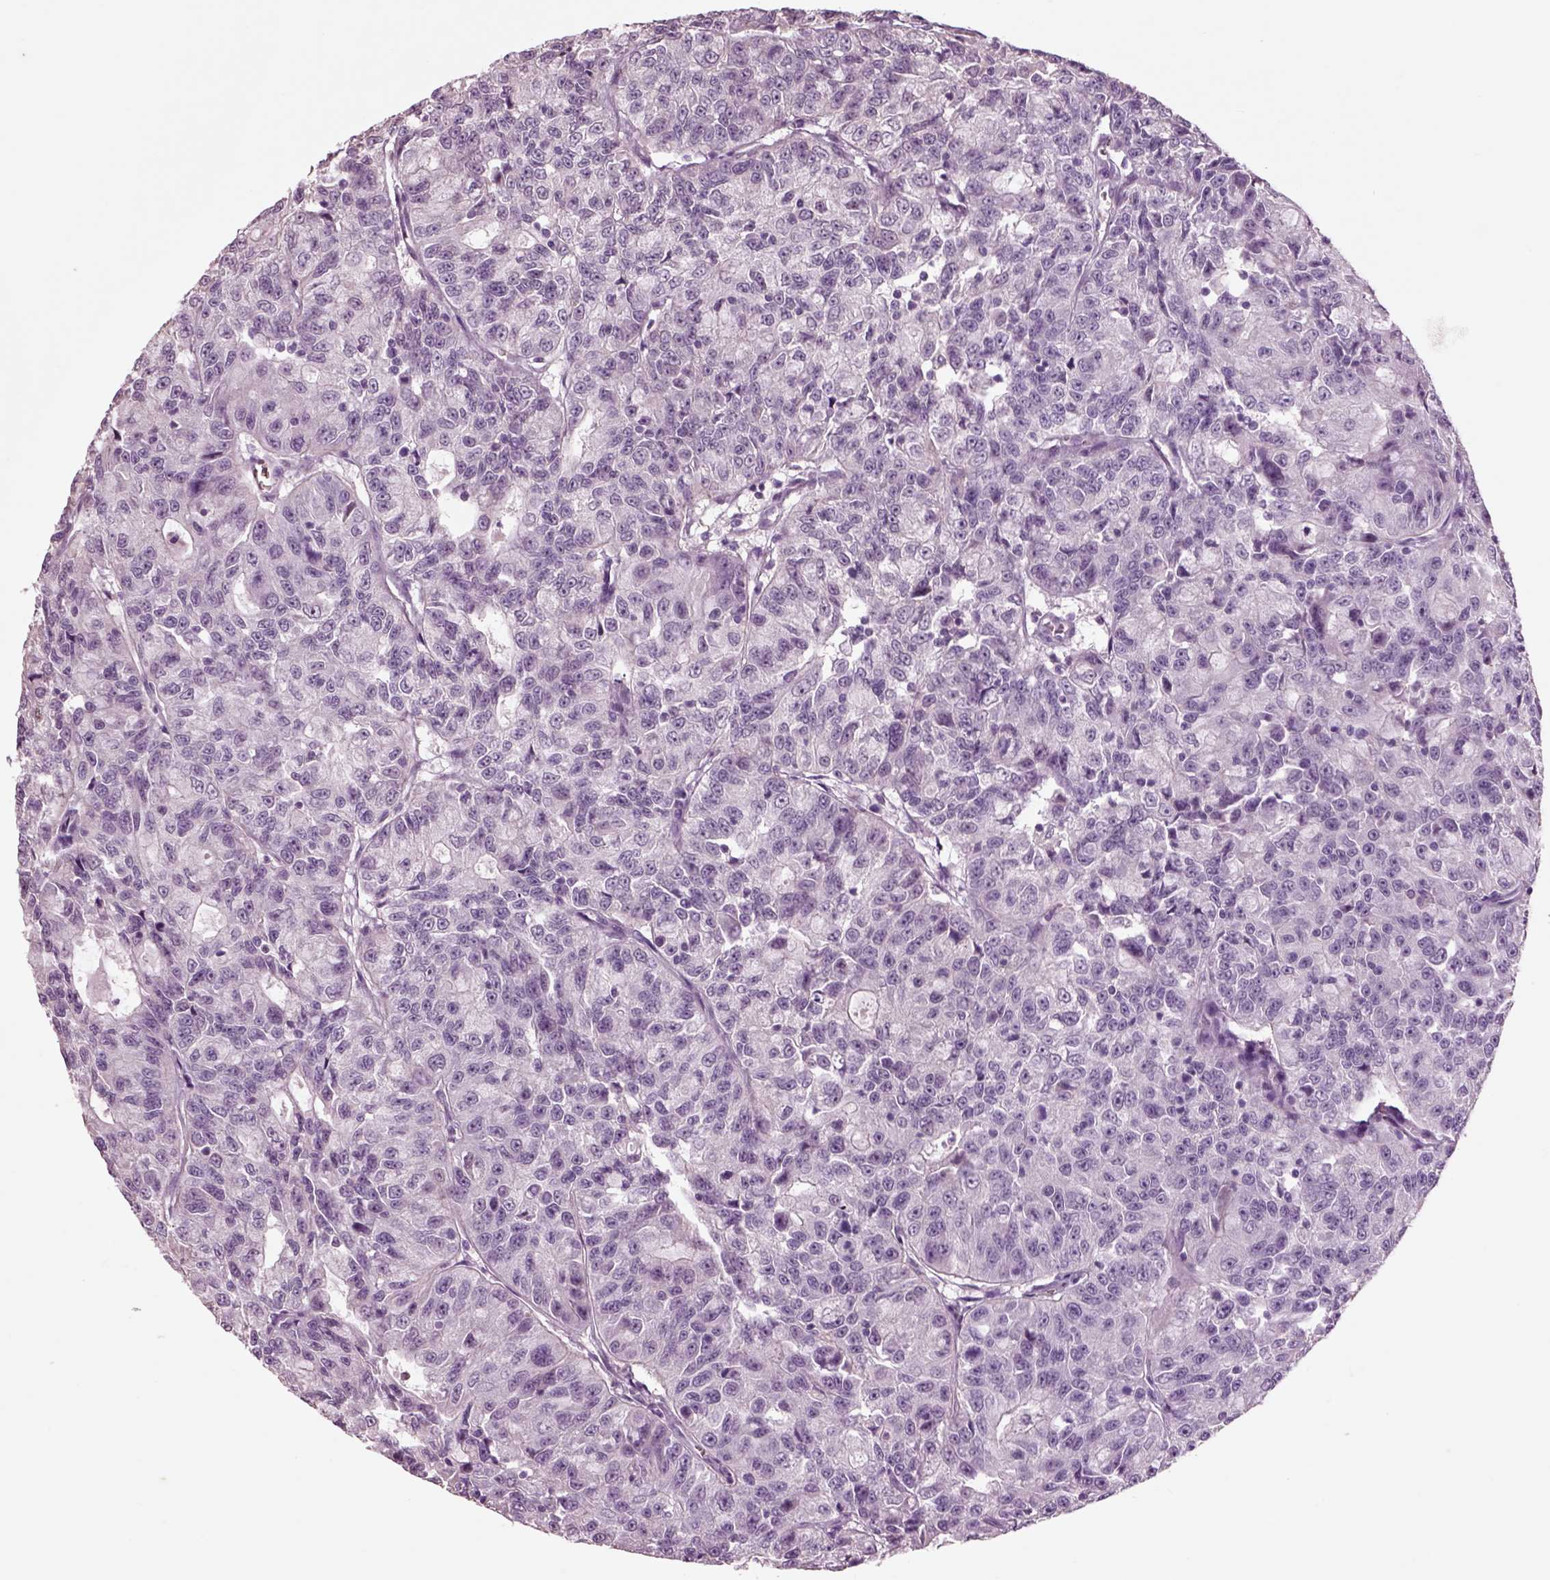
{"staining": {"intensity": "negative", "quantity": "none", "location": "none"}, "tissue": "urothelial cancer", "cell_type": "Tumor cells", "image_type": "cancer", "snomed": [{"axis": "morphology", "description": "Urothelial carcinoma, NOS"}, {"axis": "morphology", "description": "Urothelial carcinoma, High grade"}, {"axis": "topography", "description": "Urinary bladder"}], "caption": "Tumor cells are negative for protein expression in human transitional cell carcinoma. (DAB (3,3'-diaminobenzidine) immunohistochemistry visualized using brightfield microscopy, high magnification).", "gene": "CHGB", "patient": {"sex": "female", "age": 73}}